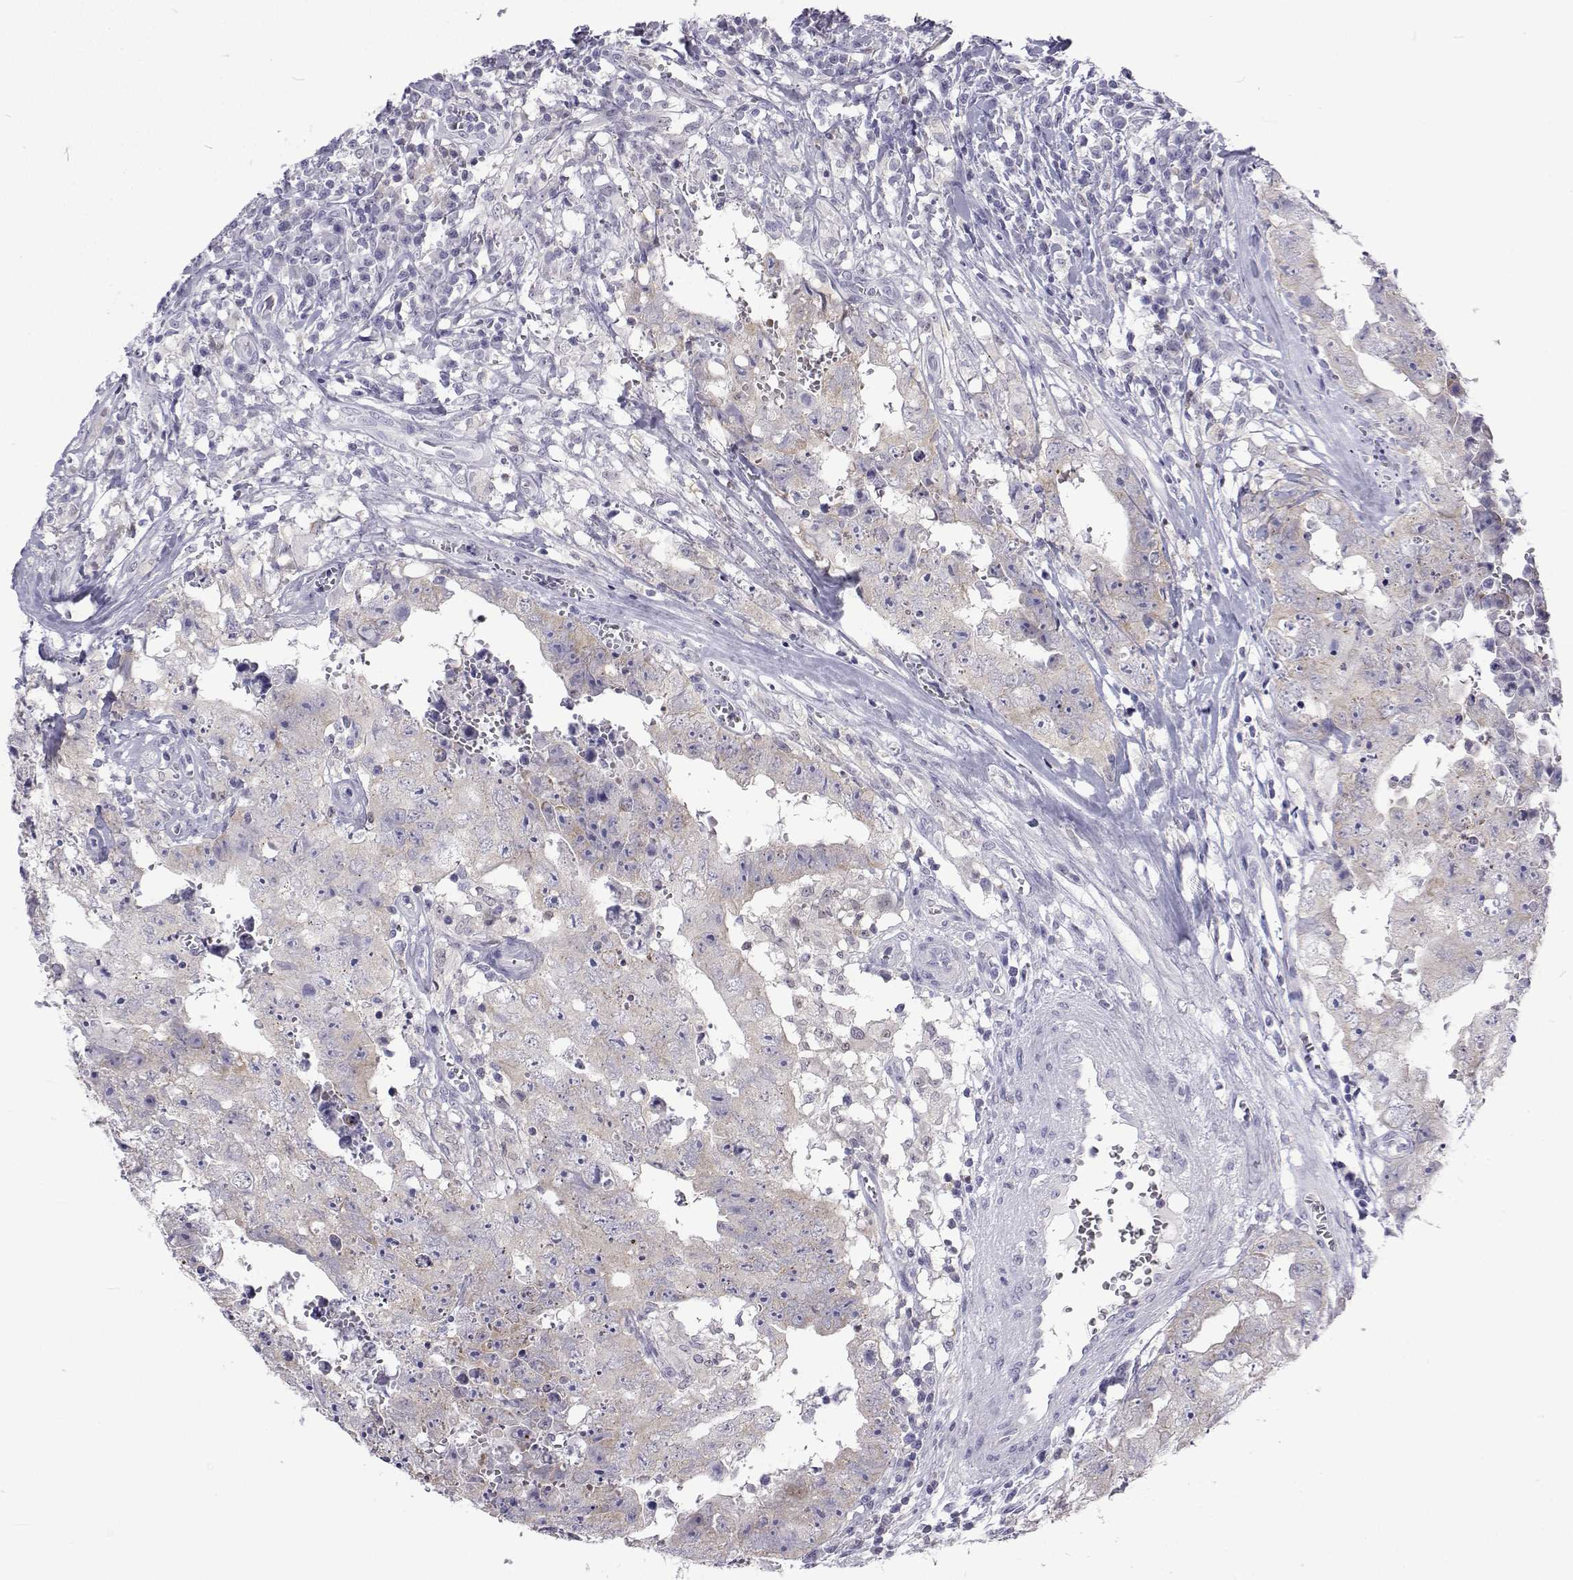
{"staining": {"intensity": "negative", "quantity": "none", "location": "none"}, "tissue": "testis cancer", "cell_type": "Tumor cells", "image_type": "cancer", "snomed": [{"axis": "morphology", "description": "Carcinoma, Embryonal, NOS"}, {"axis": "topography", "description": "Testis"}], "caption": "There is no significant positivity in tumor cells of testis embryonal carcinoma.", "gene": "GALM", "patient": {"sex": "male", "age": 36}}